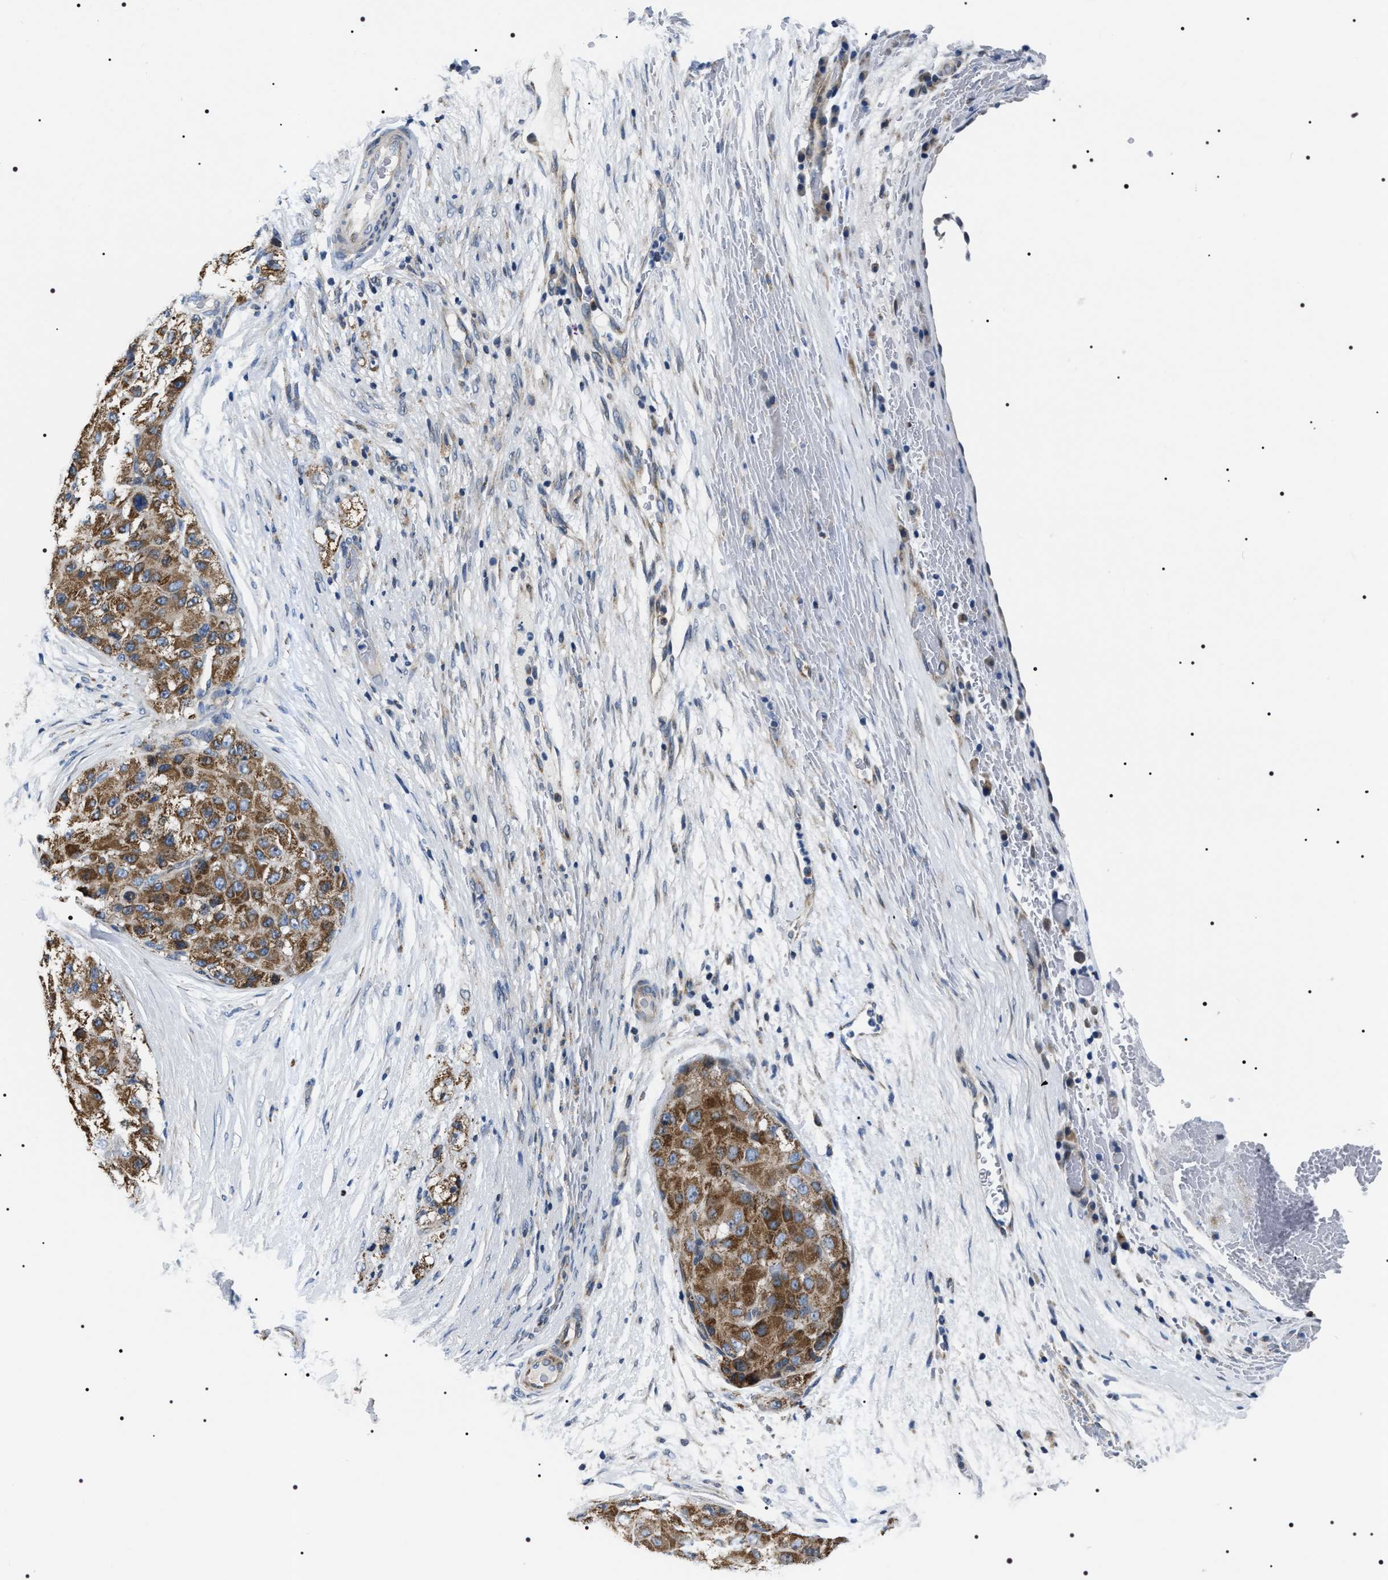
{"staining": {"intensity": "moderate", "quantity": ">75%", "location": "cytoplasmic/membranous"}, "tissue": "liver cancer", "cell_type": "Tumor cells", "image_type": "cancer", "snomed": [{"axis": "morphology", "description": "Carcinoma, Hepatocellular, NOS"}, {"axis": "topography", "description": "Liver"}], "caption": "Immunohistochemistry staining of liver cancer, which shows medium levels of moderate cytoplasmic/membranous staining in about >75% of tumor cells indicating moderate cytoplasmic/membranous protein positivity. The staining was performed using DAB (3,3'-diaminobenzidine) (brown) for protein detection and nuclei were counterstained in hematoxylin (blue).", "gene": "NTMT1", "patient": {"sex": "male", "age": 80}}